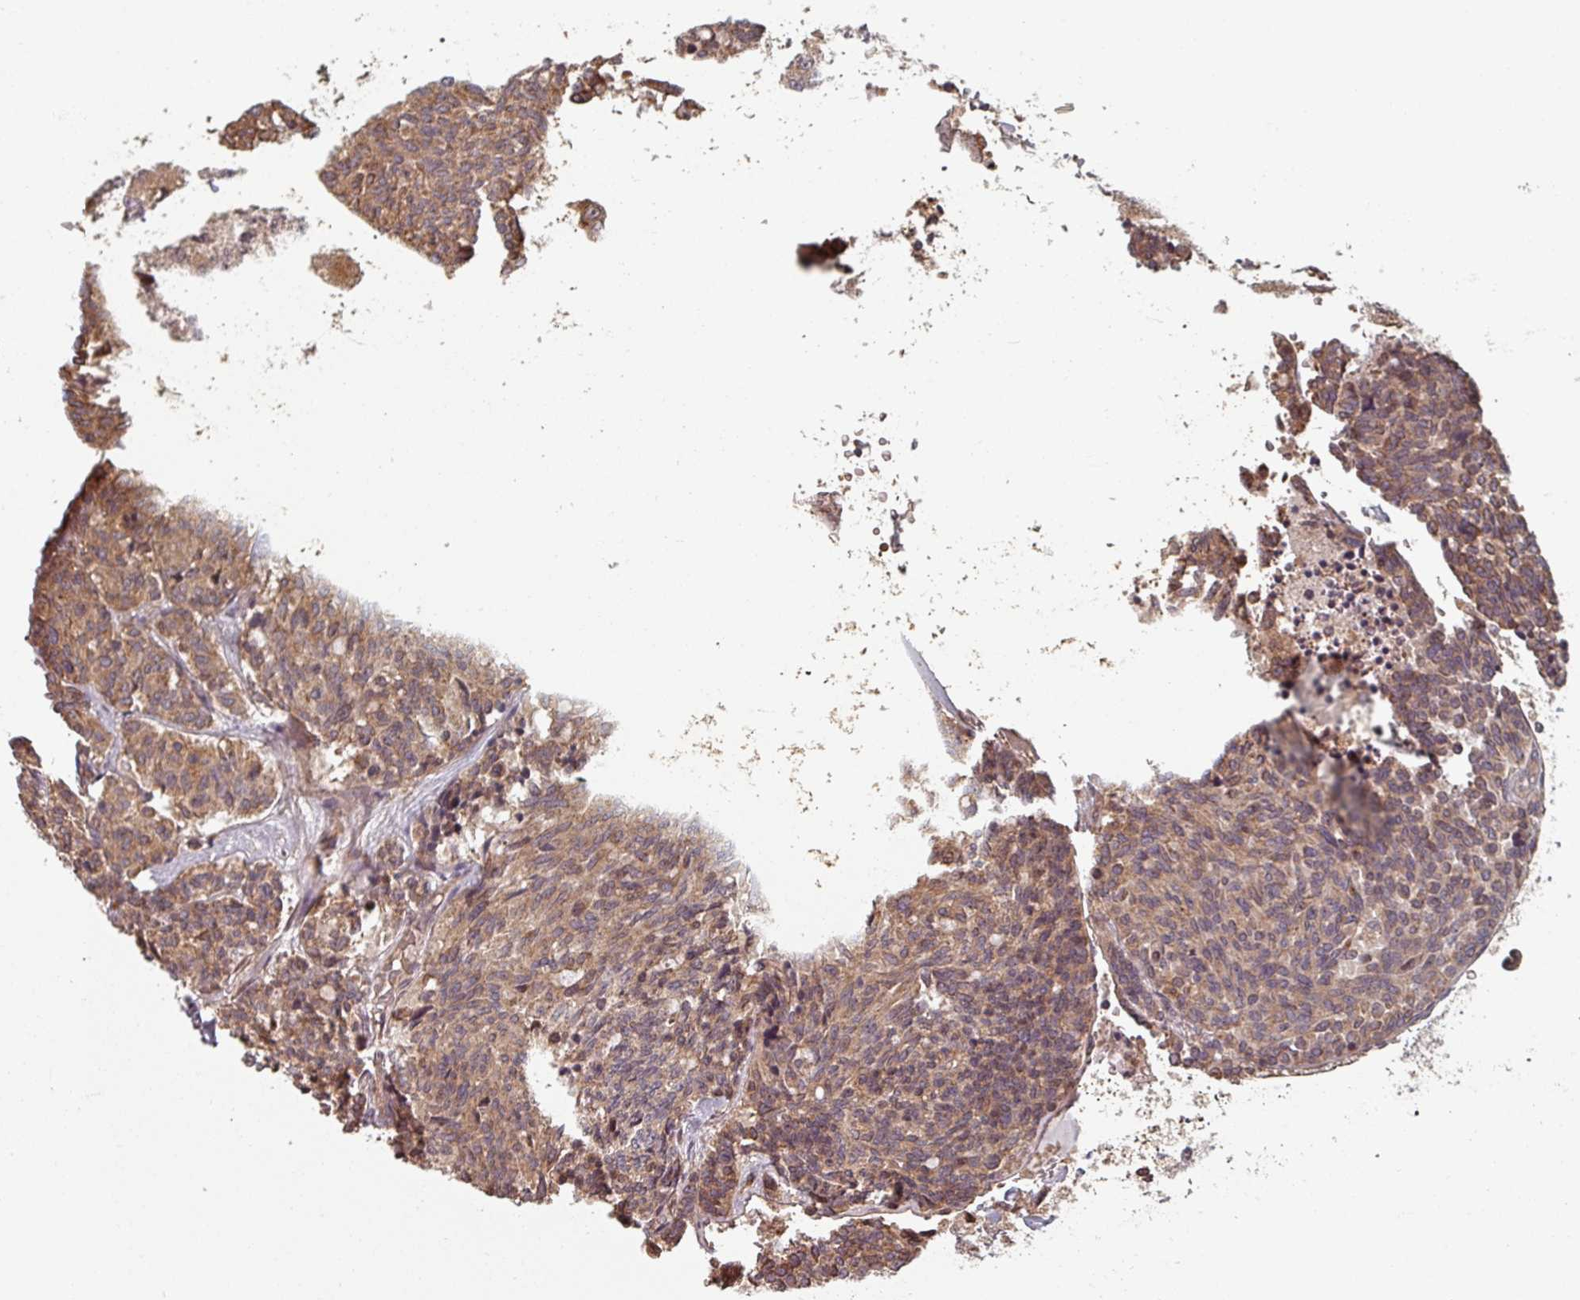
{"staining": {"intensity": "moderate", "quantity": ">75%", "location": "cytoplasmic/membranous"}, "tissue": "carcinoid", "cell_type": "Tumor cells", "image_type": "cancer", "snomed": [{"axis": "morphology", "description": "Carcinoid, malignant, NOS"}, {"axis": "topography", "description": "Pancreas"}], "caption": "A micrograph showing moderate cytoplasmic/membranous expression in approximately >75% of tumor cells in carcinoid, as visualized by brown immunohistochemical staining.", "gene": "EID1", "patient": {"sex": "female", "age": 54}}